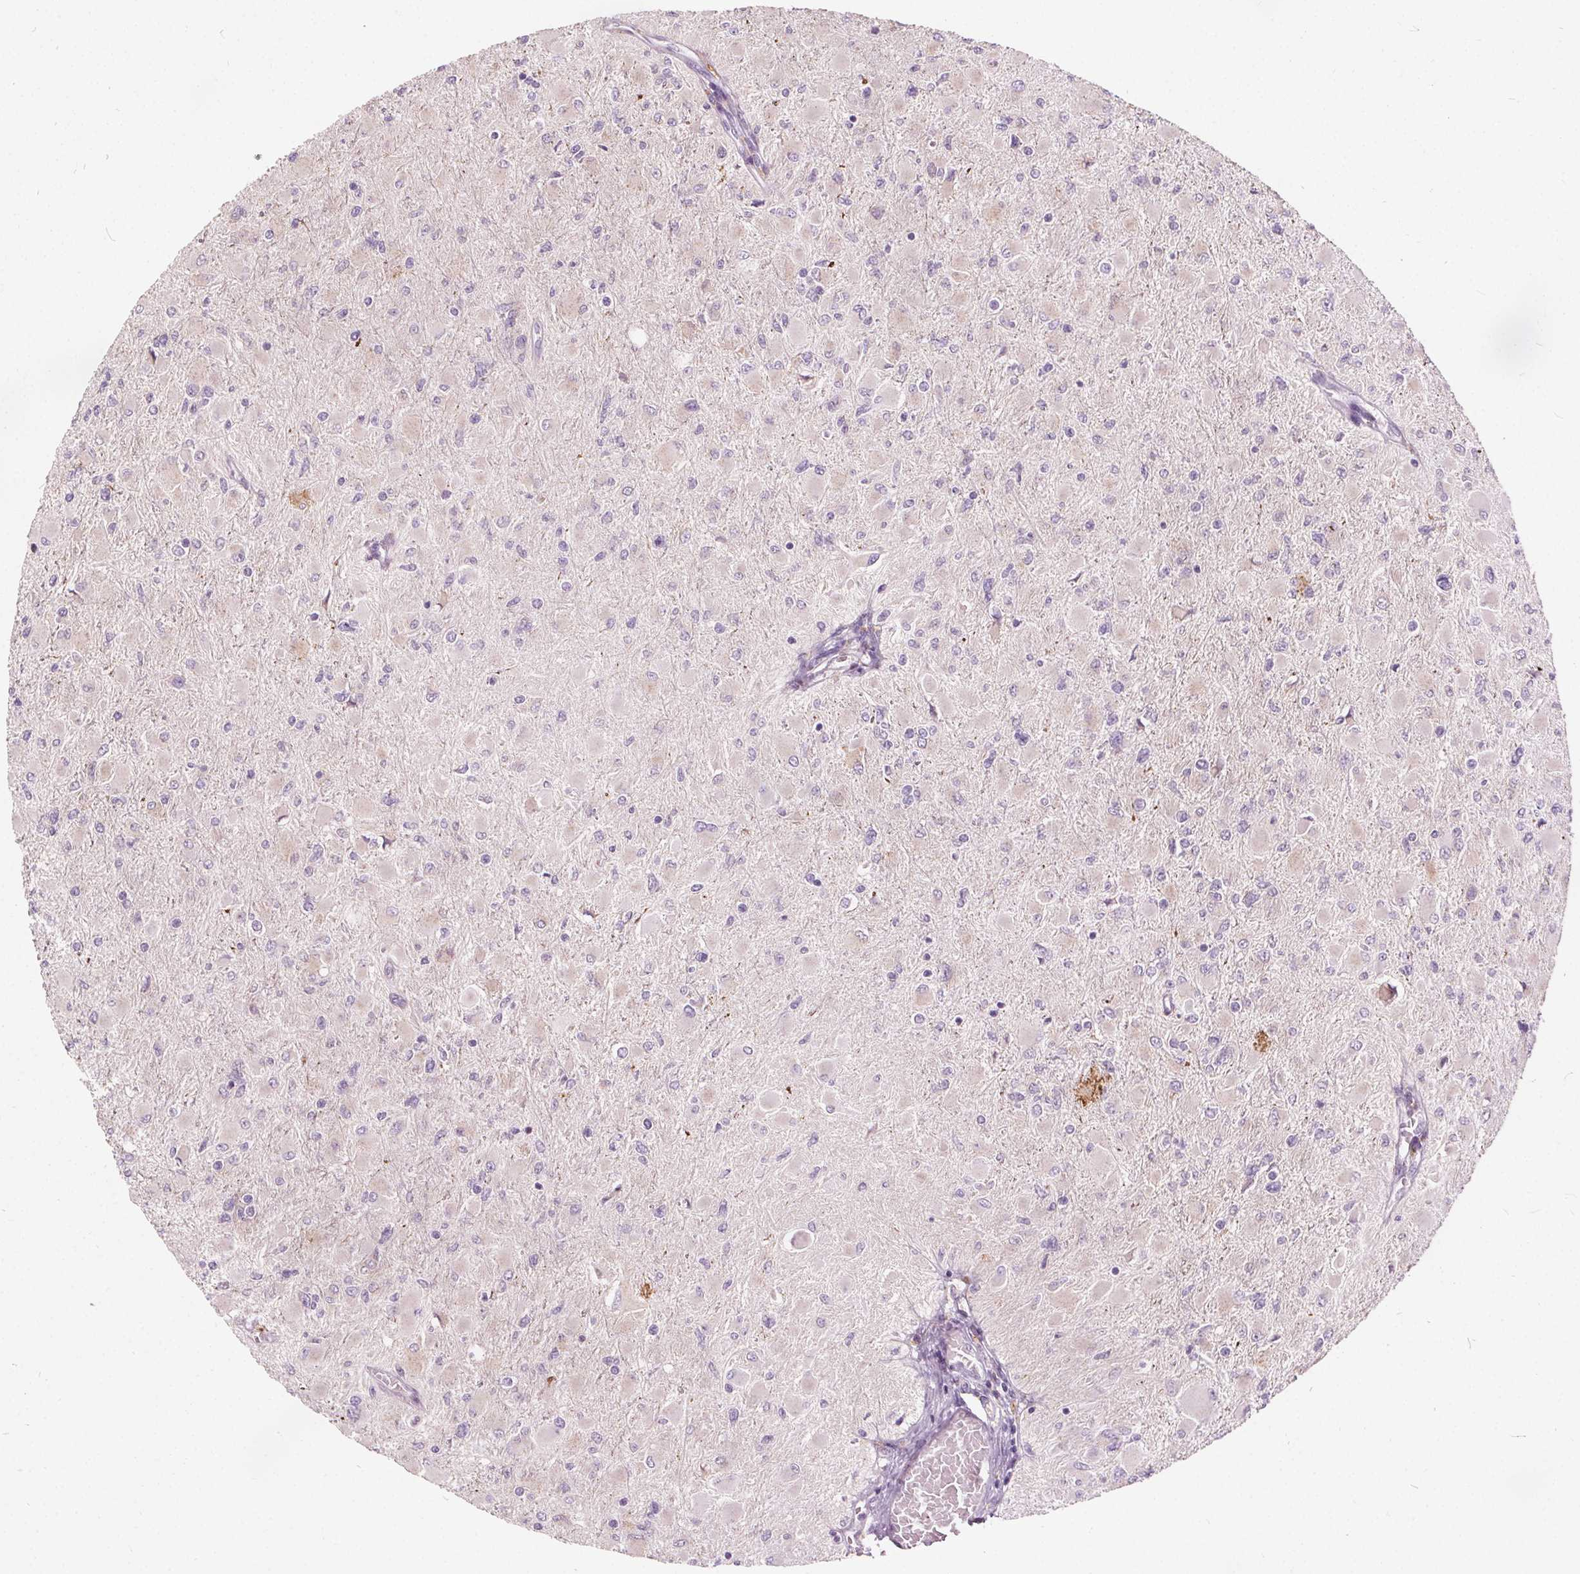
{"staining": {"intensity": "negative", "quantity": "none", "location": "none"}, "tissue": "glioma", "cell_type": "Tumor cells", "image_type": "cancer", "snomed": [{"axis": "morphology", "description": "Glioma, malignant, High grade"}, {"axis": "topography", "description": "Cerebral cortex"}], "caption": "High power microscopy image of an IHC photomicrograph of high-grade glioma (malignant), revealing no significant staining in tumor cells.", "gene": "ACOX2", "patient": {"sex": "female", "age": 36}}